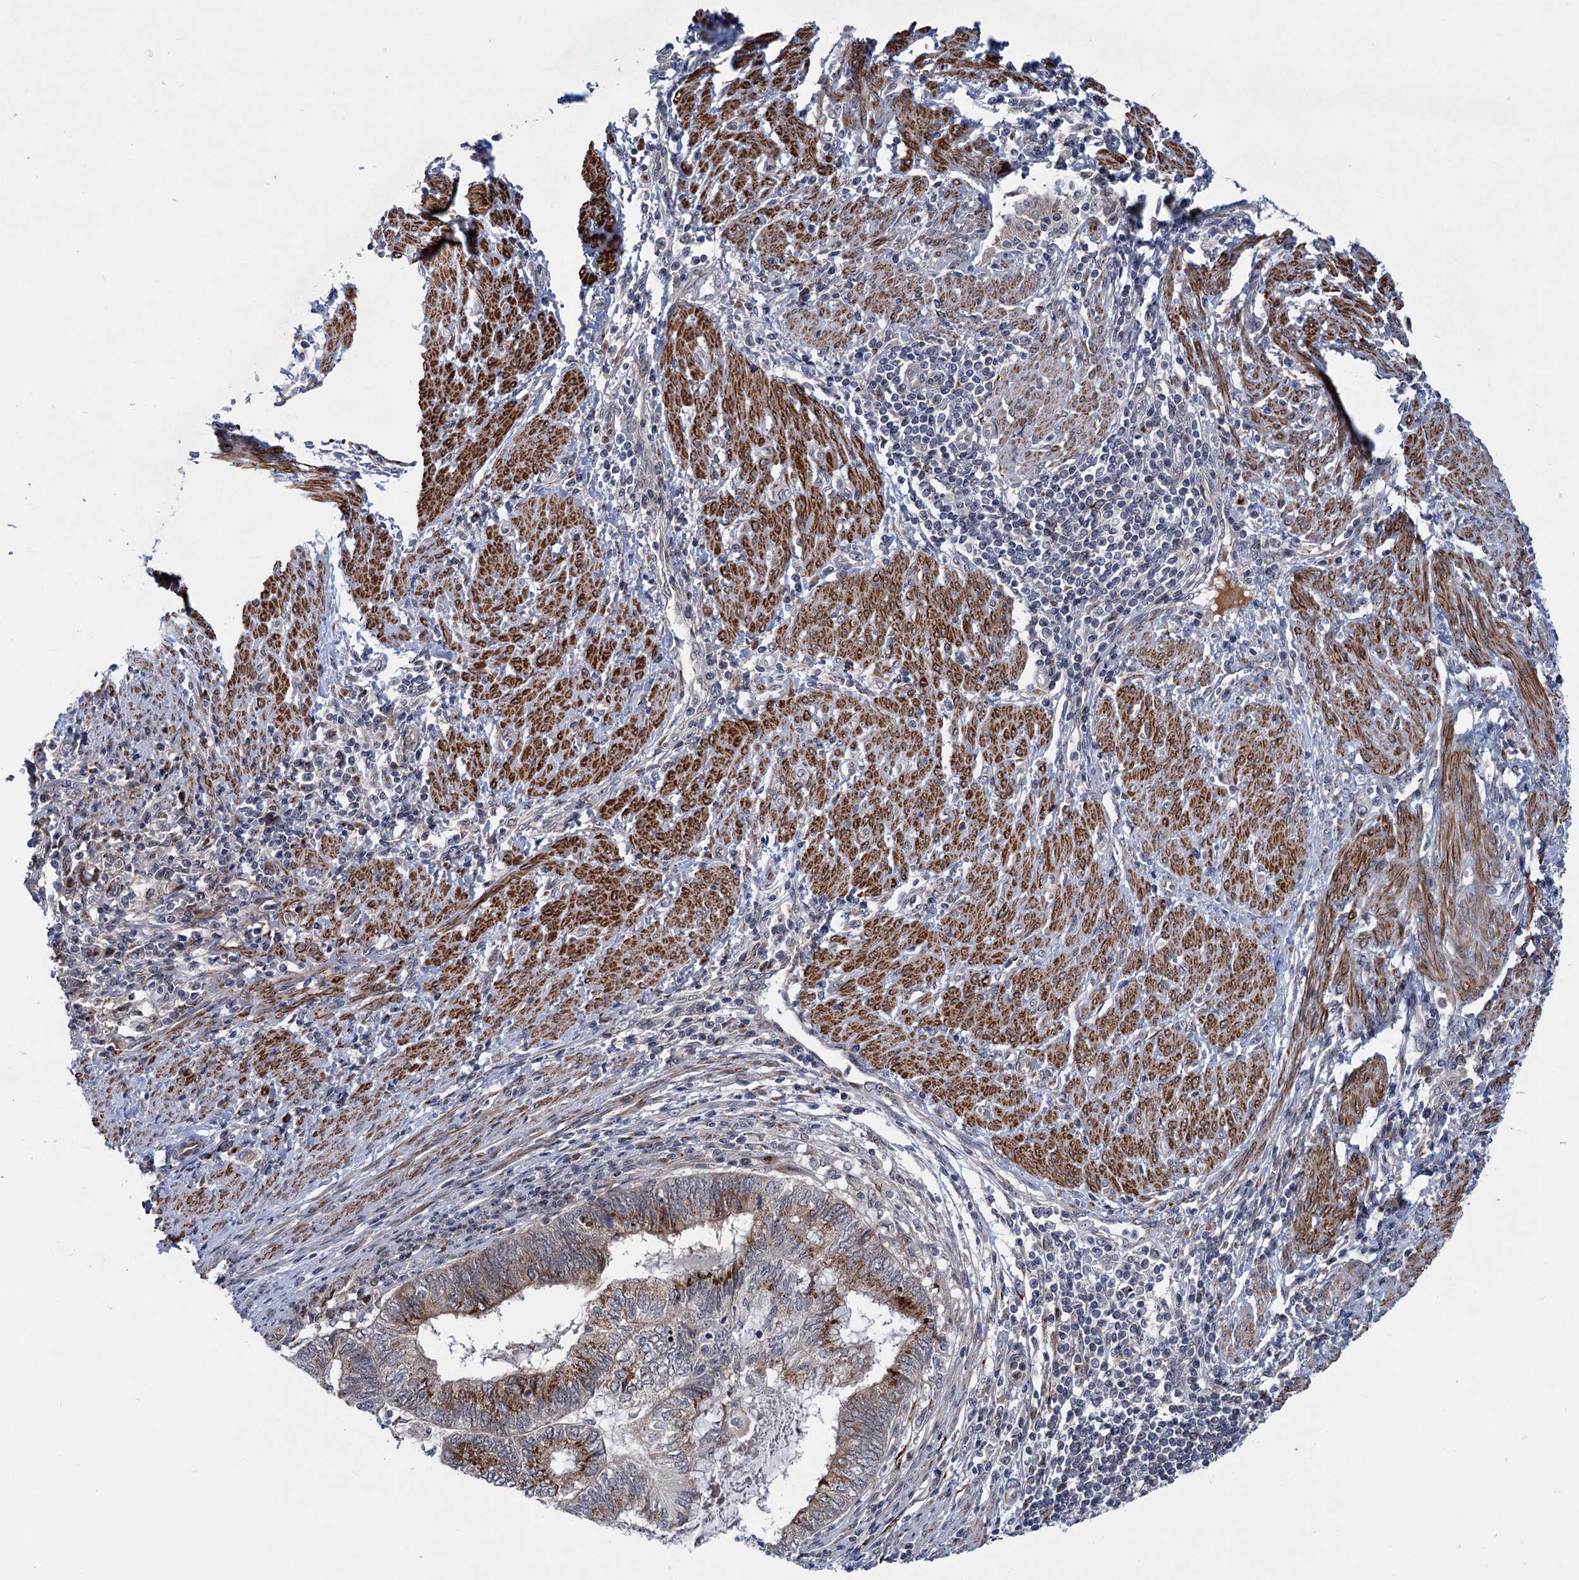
{"staining": {"intensity": "strong", "quantity": ">75%", "location": "cytoplasmic/membranous"}, "tissue": "endometrial cancer", "cell_type": "Tumor cells", "image_type": "cancer", "snomed": [{"axis": "morphology", "description": "Adenocarcinoma, NOS"}, {"axis": "topography", "description": "Uterus"}, {"axis": "topography", "description": "Endometrium"}], "caption": "High-magnification brightfield microscopy of adenocarcinoma (endometrial) stained with DAB (brown) and counterstained with hematoxylin (blue). tumor cells exhibit strong cytoplasmic/membranous positivity is appreciated in approximately>75% of cells. (Stains: DAB in brown, nuclei in blue, Microscopy: brightfield microscopy at high magnification).", "gene": "ELP4", "patient": {"sex": "female", "age": 70}}